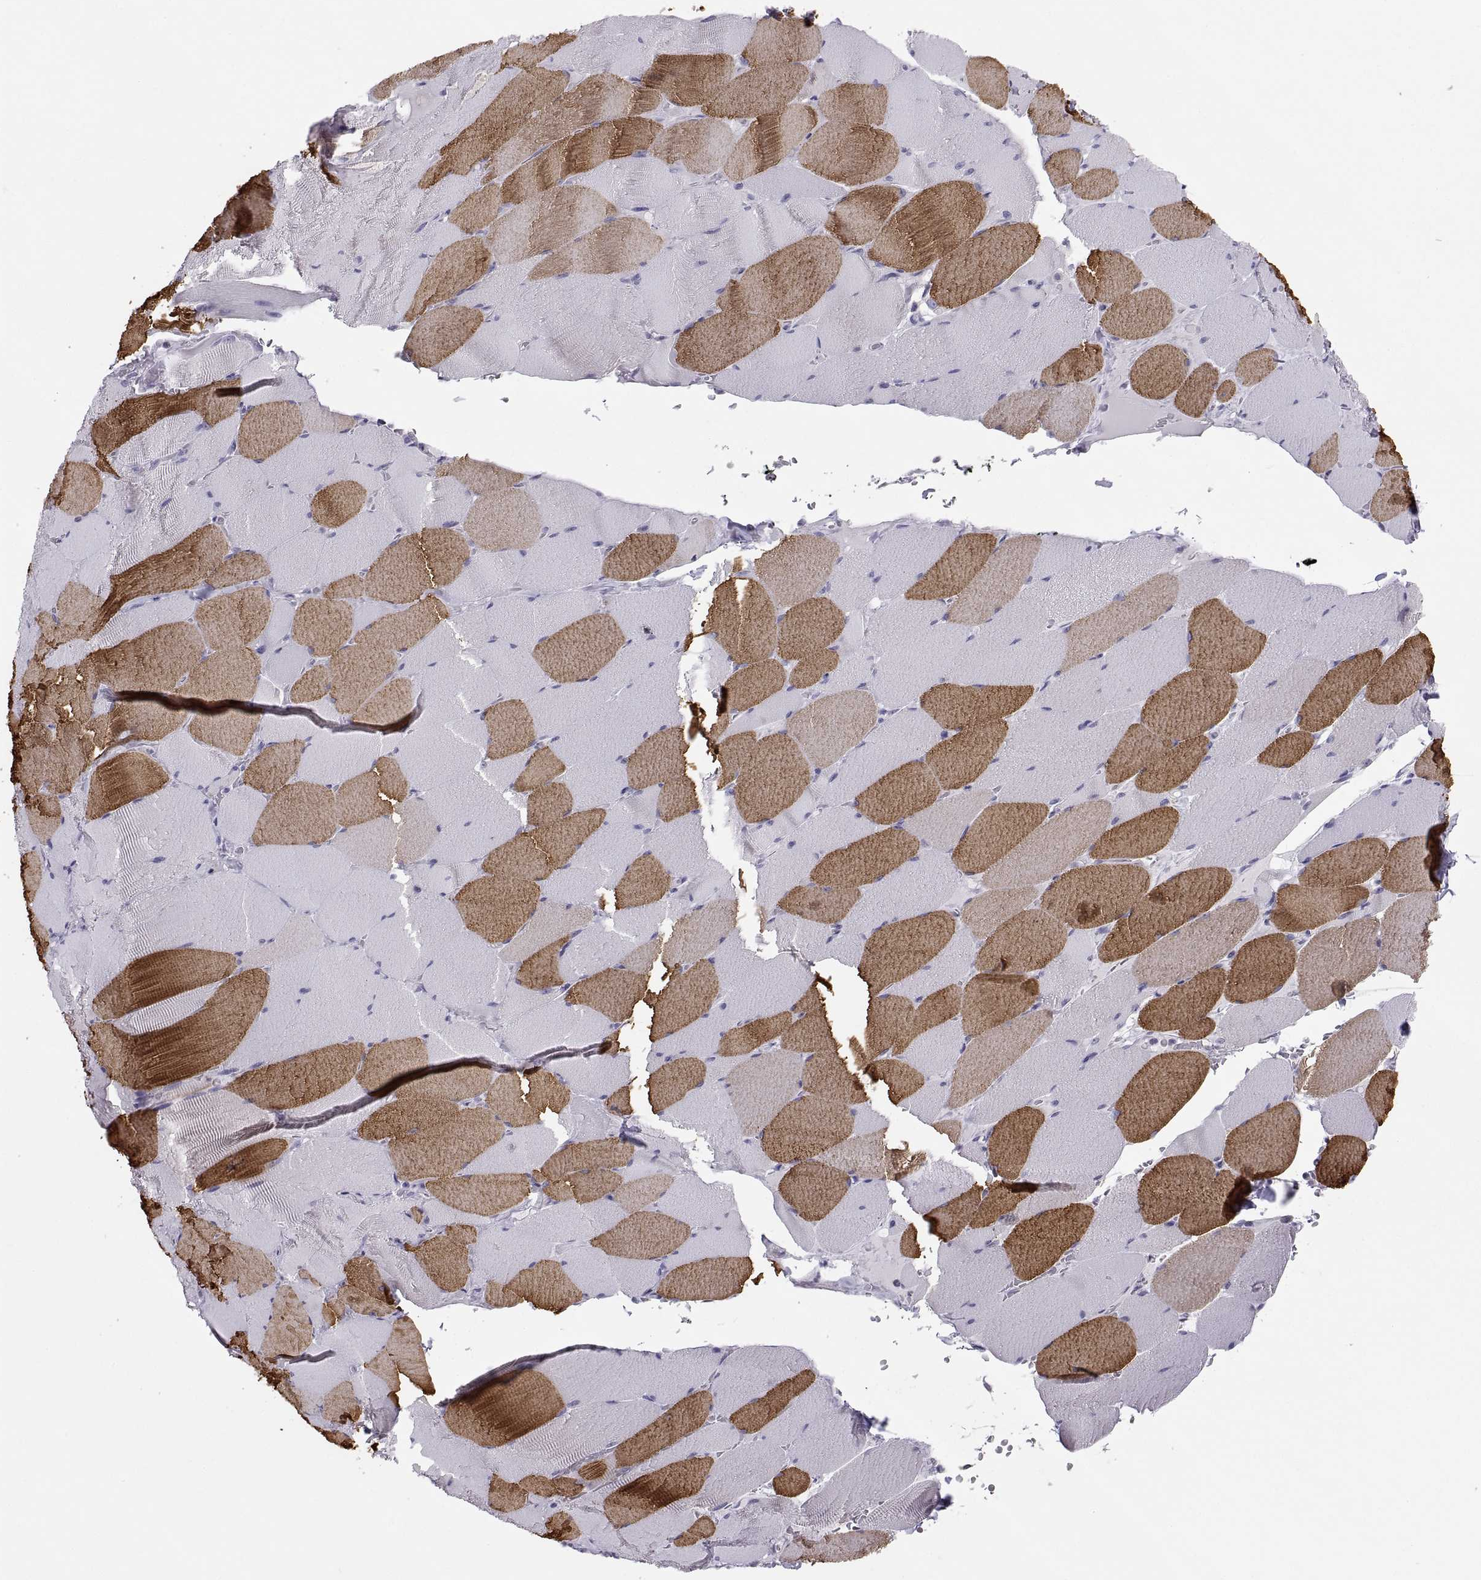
{"staining": {"intensity": "strong", "quantity": "25%-75%", "location": "cytoplasmic/membranous"}, "tissue": "skeletal muscle", "cell_type": "Myocytes", "image_type": "normal", "snomed": [{"axis": "morphology", "description": "Normal tissue, NOS"}, {"axis": "topography", "description": "Skeletal muscle"}], "caption": "Immunohistochemistry (DAB) staining of unremarkable skeletal muscle shows strong cytoplasmic/membranous protein positivity in about 25%-75% of myocytes.", "gene": "TNNC1", "patient": {"sex": "male", "age": 56}}